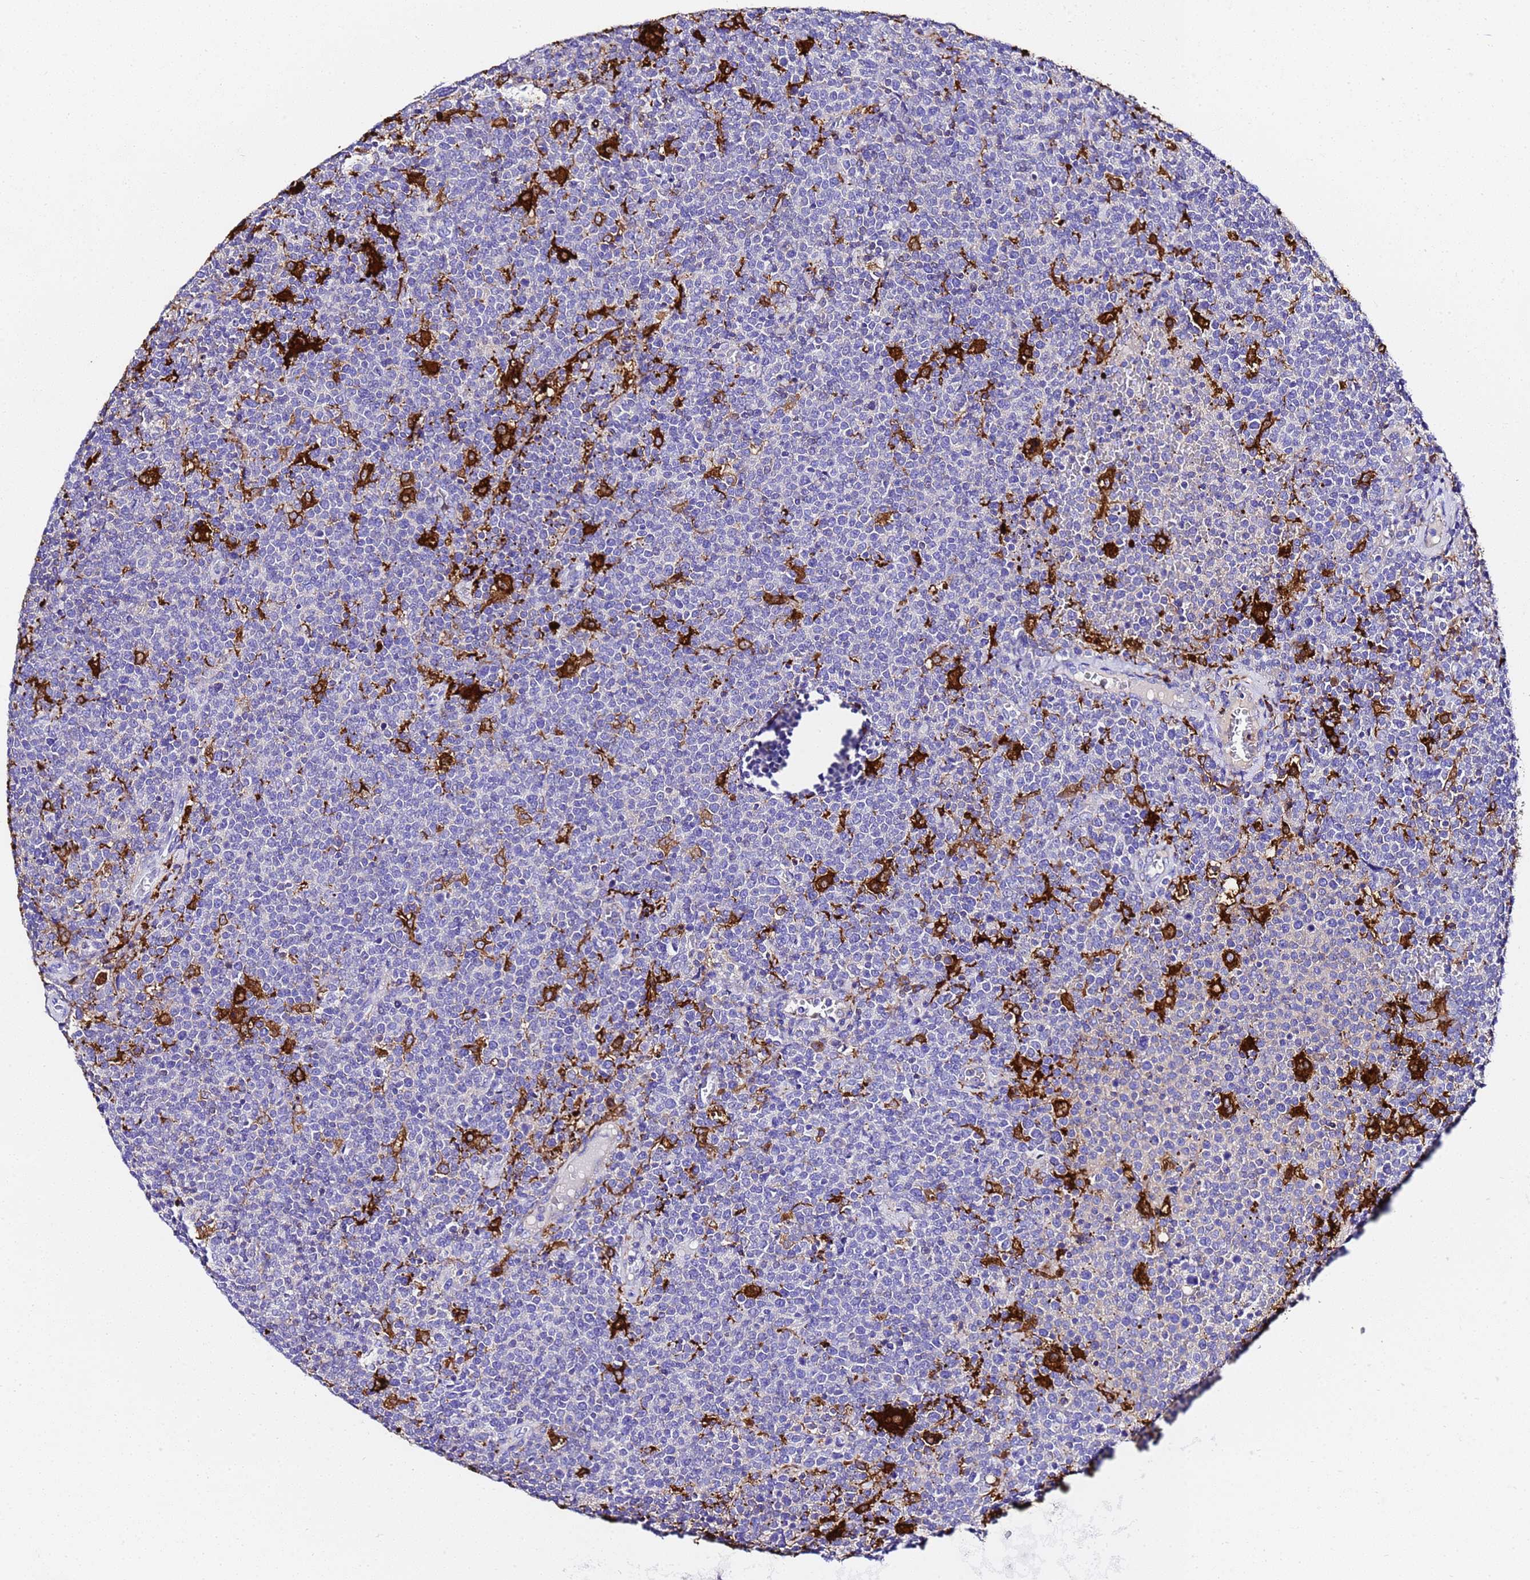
{"staining": {"intensity": "negative", "quantity": "none", "location": "none"}, "tissue": "lymphoma", "cell_type": "Tumor cells", "image_type": "cancer", "snomed": [{"axis": "morphology", "description": "Malignant lymphoma, non-Hodgkin's type, High grade"}, {"axis": "topography", "description": "Lymph node"}], "caption": "DAB immunohistochemical staining of lymphoma reveals no significant staining in tumor cells.", "gene": "FTL", "patient": {"sex": "male", "age": 61}}